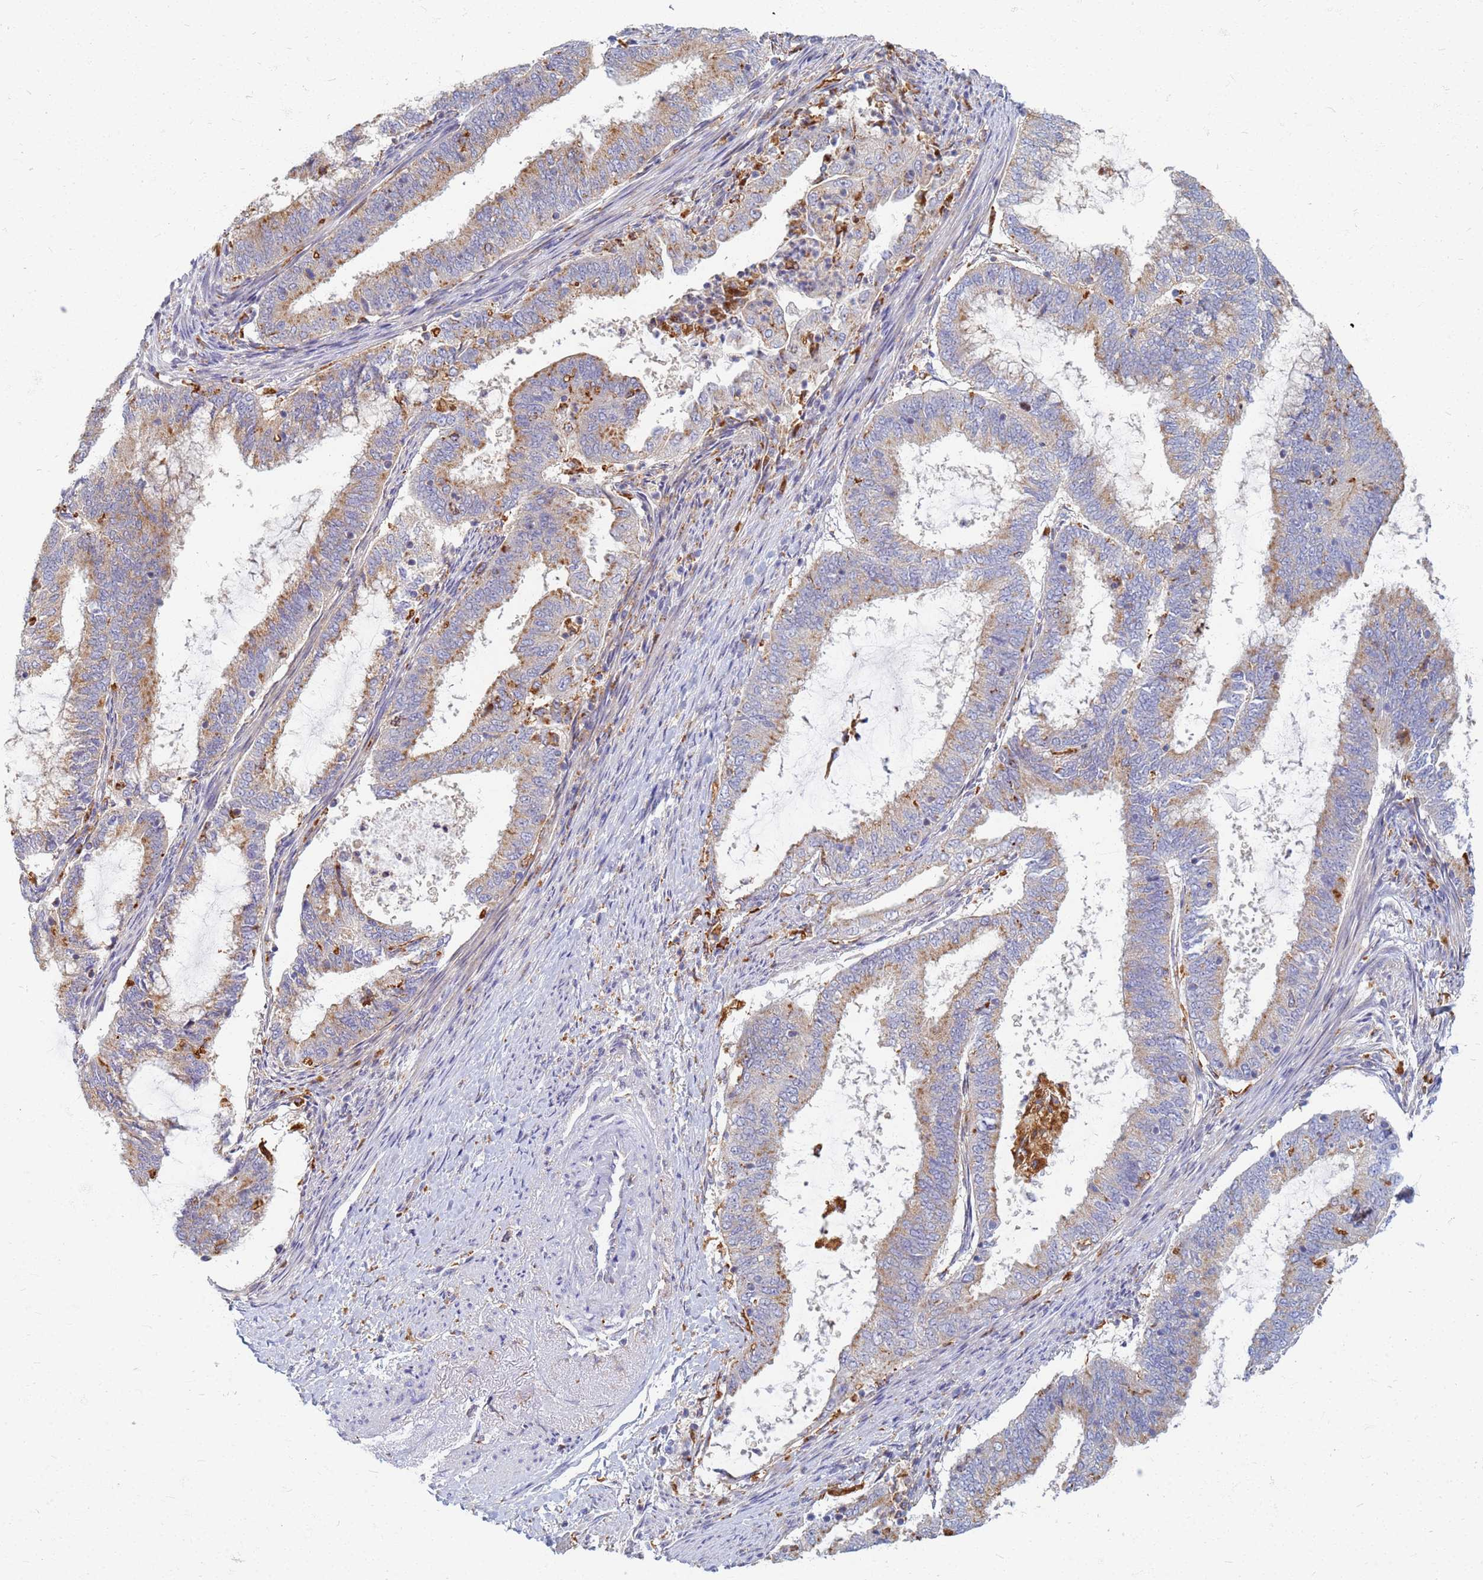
{"staining": {"intensity": "moderate", "quantity": "<25%", "location": "cytoplasmic/membranous"}, "tissue": "endometrial cancer", "cell_type": "Tumor cells", "image_type": "cancer", "snomed": [{"axis": "morphology", "description": "Adenocarcinoma, NOS"}, {"axis": "topography", "description": "Endometrium"}], "caption": "Adenocarcinoma (endometrial) was stained to show a protein in brown. There is low levels of moderate cytoplasmic/membranous positivity in about <25% of tumor cells.", "gene": "ATP6V1E1", "patient": {"sex": "female", "age": 51}}